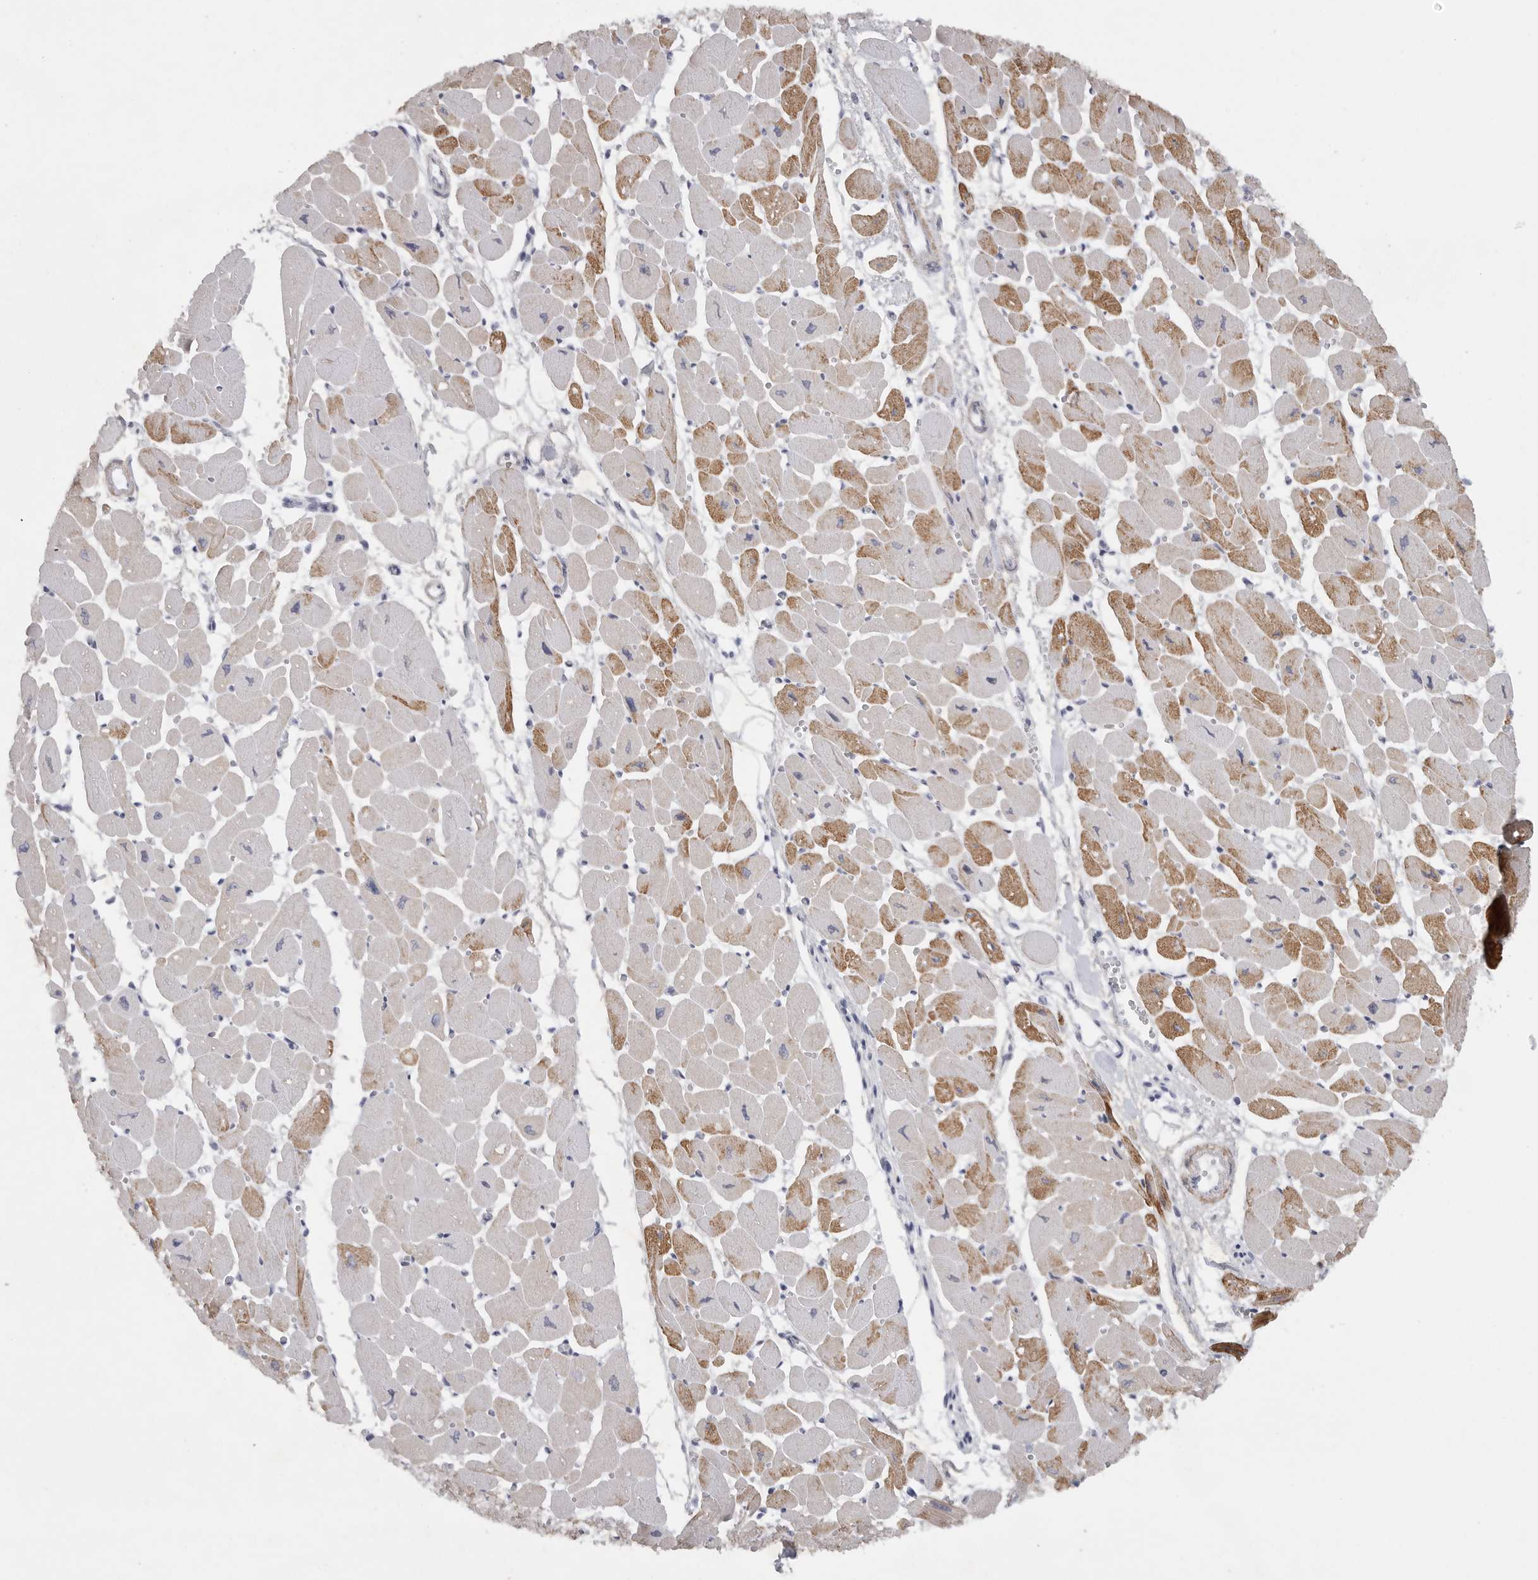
{"staining": {"intensity": "moderate", "quantity": "25%-75%", "location": "cytoplasmic/membranous"}, "tissue": "heart muscle", "cell_type": "Cardiomyocytes", "image_type": "normal", "snomed": [{"axis": "morphology", "description": "Normal tissue, NOS"}, {"axis": "topography", "description": "Heart"}], "caption": "Immunohistochemical staining of unremarkable heart muscle reveals moderate cytoplasmic/membranous protein positivity in approximately 25%-75% of cardiomyocytes. The staining is performed using DAB (3,3'-diaminobenzidine) brown chromogen to label protein expression. The nuclei are counter-stained blue using hematoxylin.", "gene": "TNR", "patient": {"sex": "female", "age": 54}}